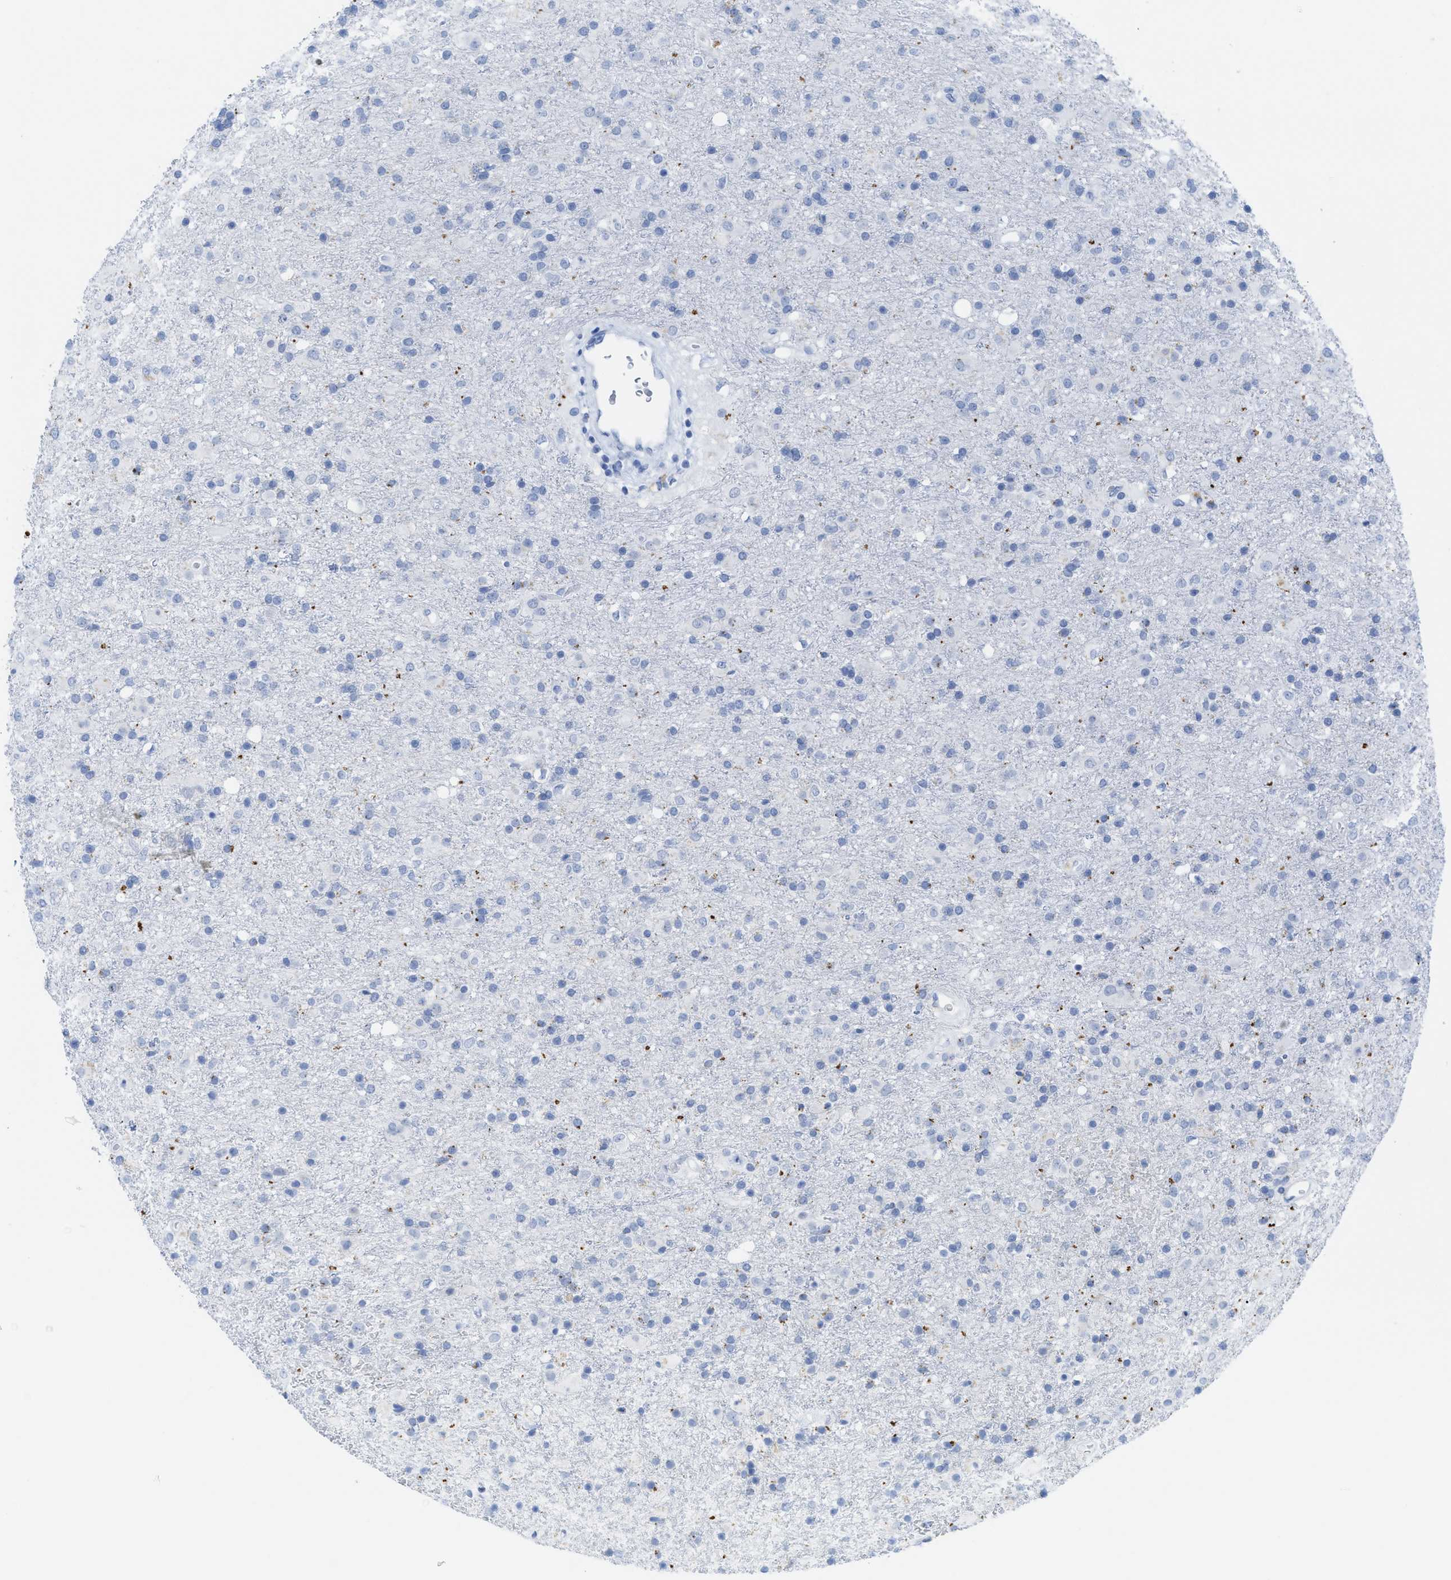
{"staining": {"intensity": "negative", "quantity": "none", "location": "none"}, "tissue": "glioma", "cell_type": "Tumor cells", "image_type": "cancer", "snomed": [{"axis": "morphology", "description": "Glioma, malignant, Low grade"}, {"axis": "topography", "description": "Brain"}], "caption": "Protein analysis of low-grade glioma (malignant) exhibits no significant staining in tumor cells. (Brightfield microscopy of DAB (3,3'-diaminobenzidine) IHC at high magnification).", "gene": "WDR4", "patient": {"sex": "male", "age": 65}}